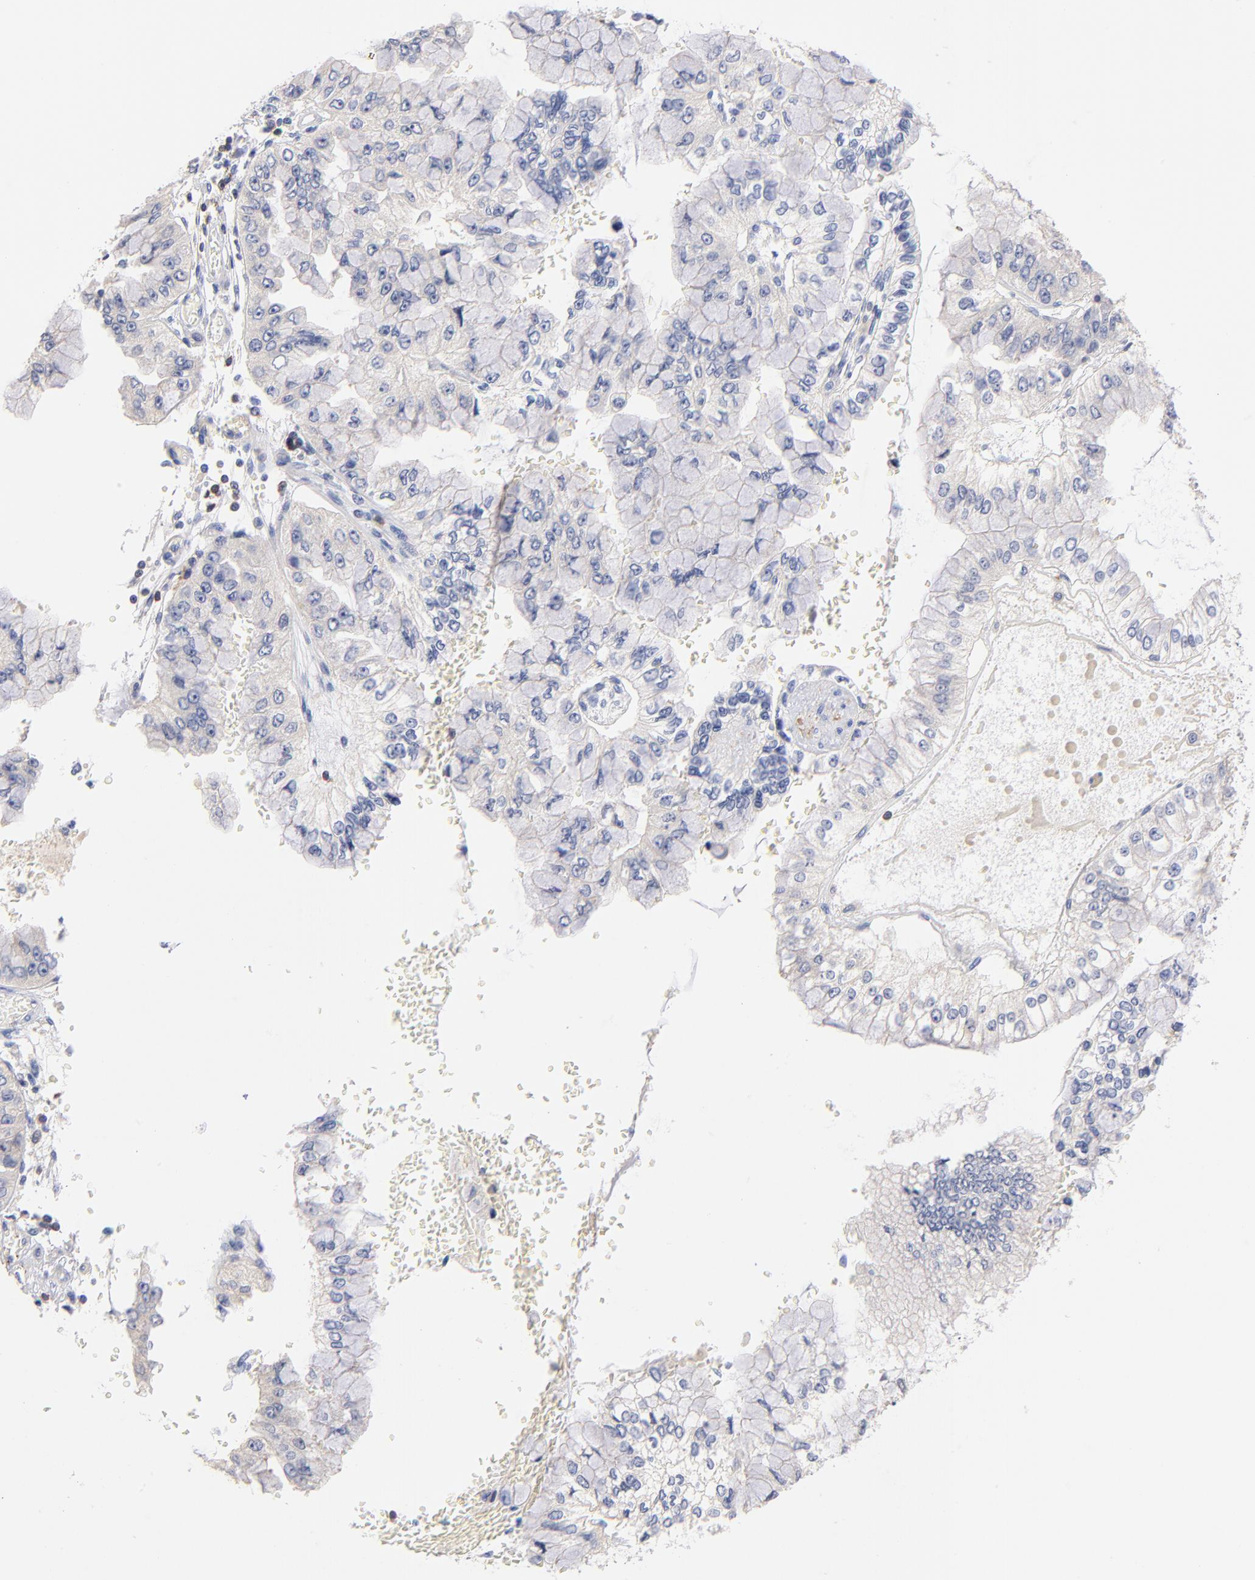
{"staining": {"intensity": "negative", "quantity": "none", "location": "none"}, "tissue": "liver cancer", "cell_type": "Tumor cells", "image_type": "cancer", "snomed": [{"axis": "morphology", "description": "Cholangiocarcinoma"}, {"axis": "topography", "description": "Liver"}], "caption": "Tumor cells are negative for protein expression in human liver cholangiocarcinoma.", "gene": "KREMEN2", "patient": {"sex": "female", "age": 79}}